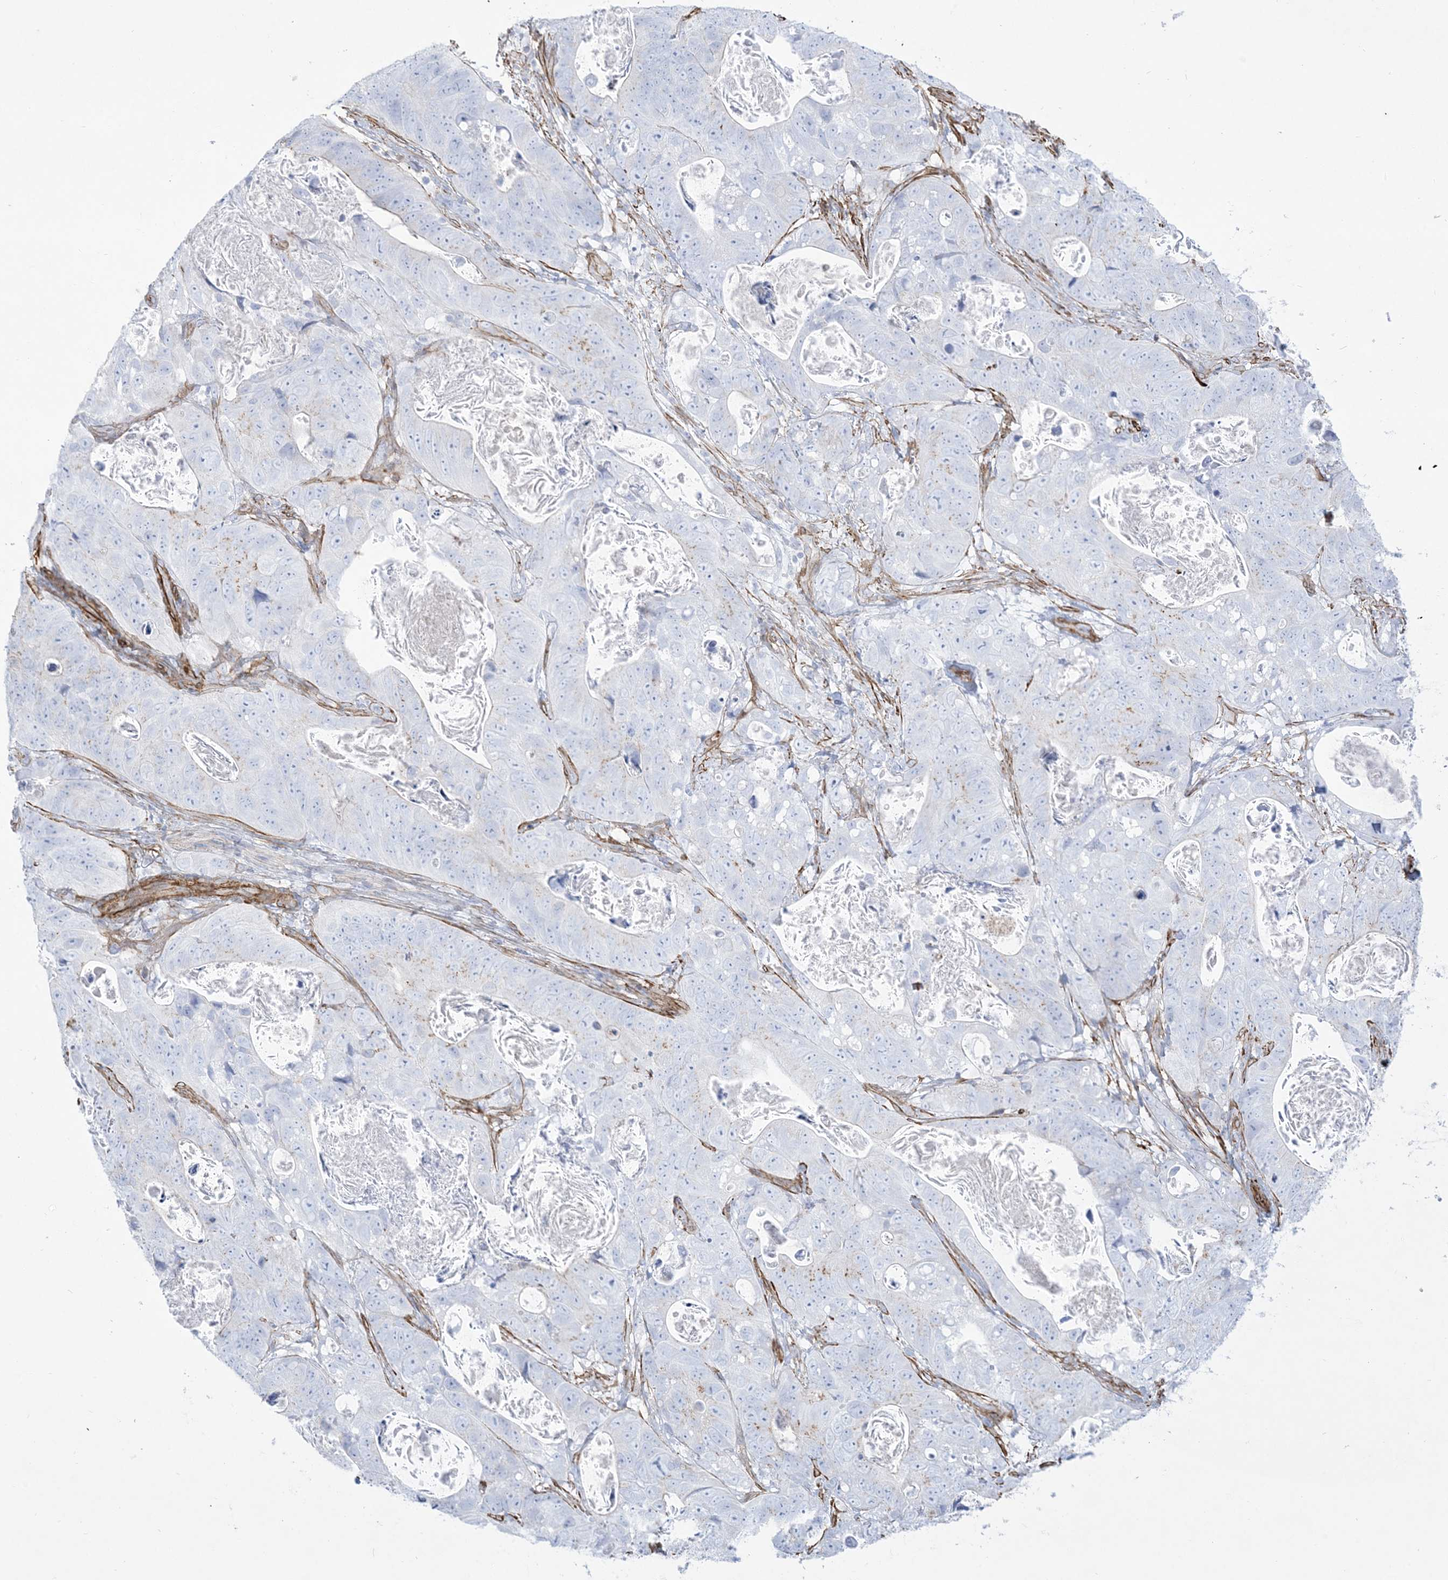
{"staining": {"intensity": "negative", "quantity": "none", "location": "none"}, "tissue": "stomach cancer", "cell_type": "Tumor cells", "image_type": "cancer", "snomed": [{"axis": "morphology", "description": "Normal tissue, NOS"}, {"axis": "morphology", "description": "Adenocarcinoma, NOS"}, {"axis": "topography", "description": "Stomach"}], "caption": "A histopathology image of adenocarcinoma (stomach) stained for a protein demonstrates no brown staining in tumor cells.", "gene": "B3GNT7", "patient": {"sex": "female", "age": 89}}